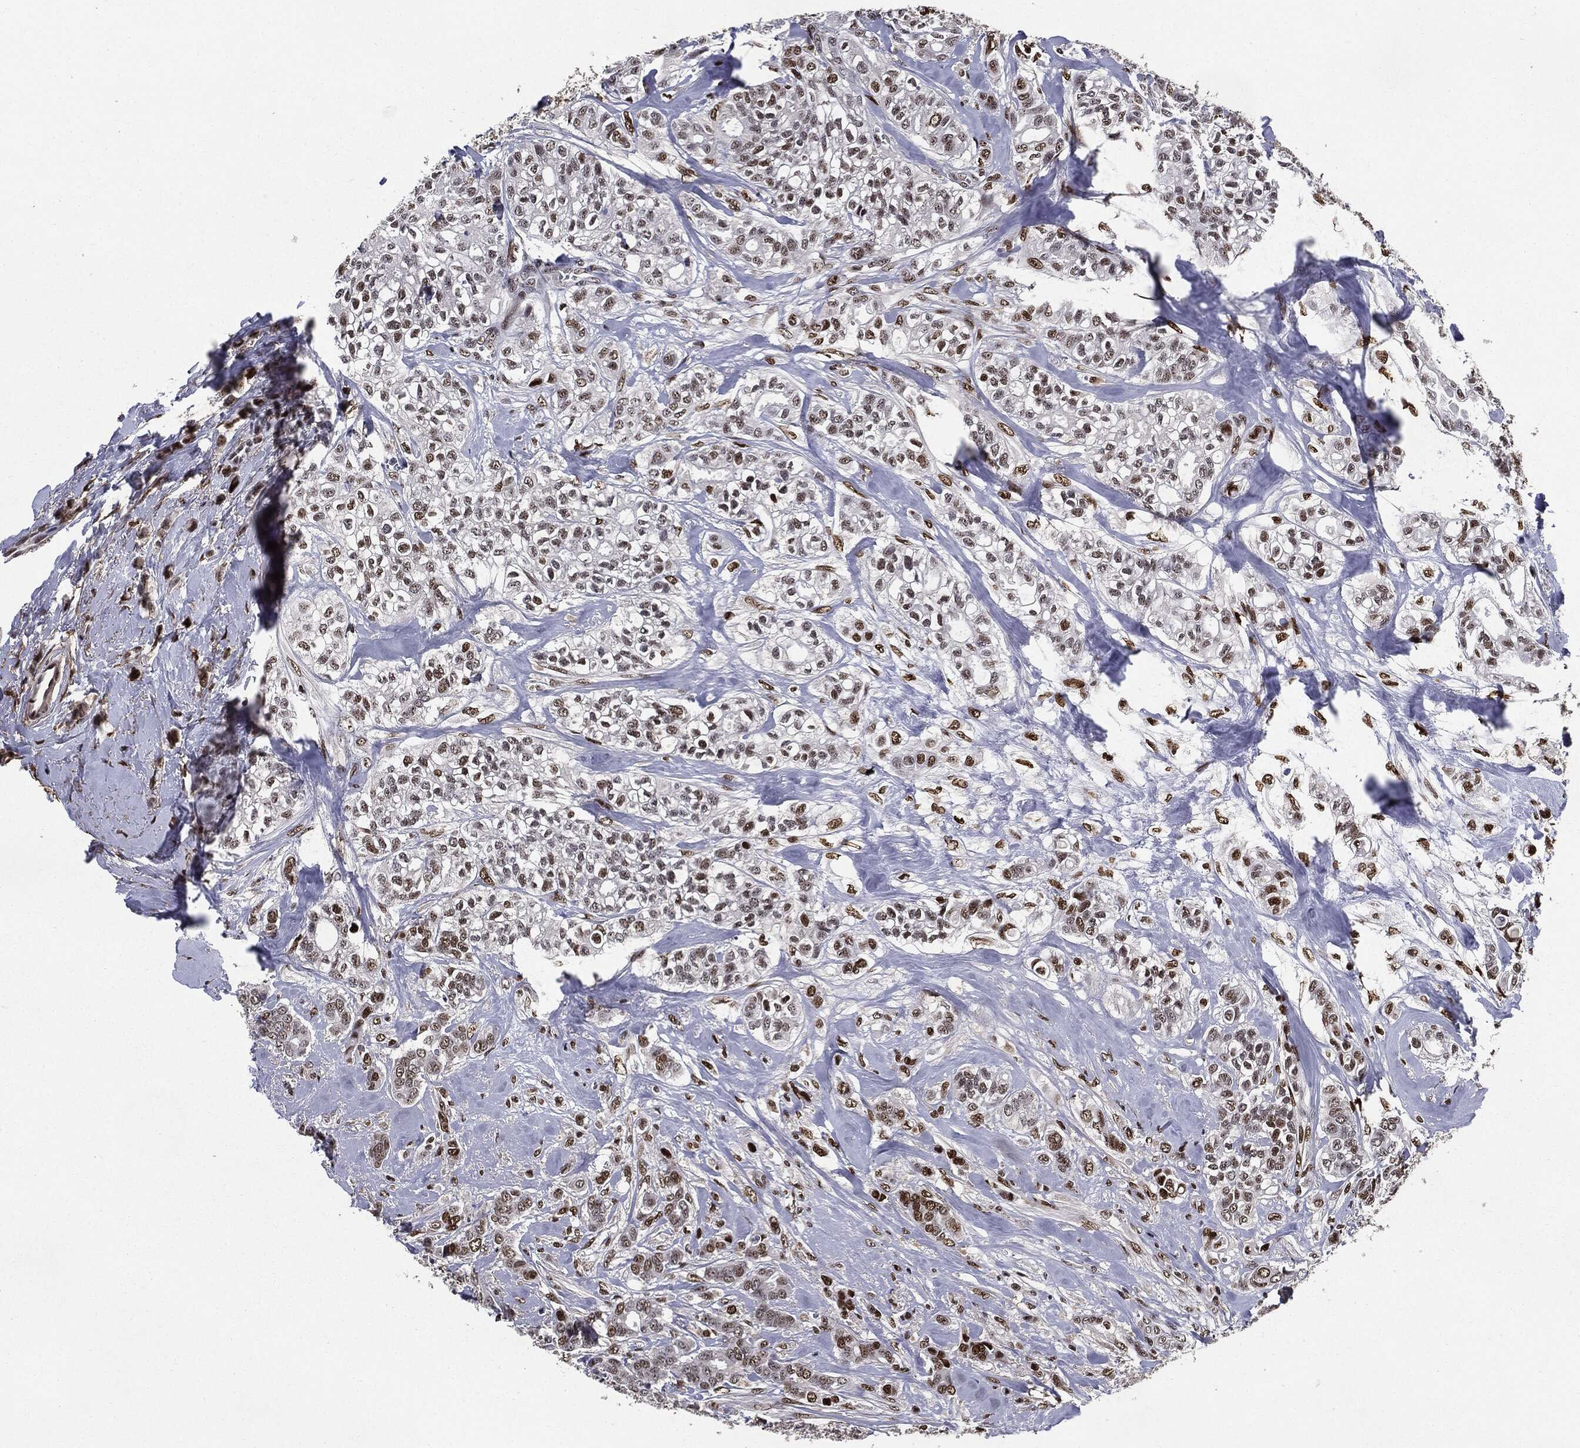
{"staining": {"intensity": "moderate", "quantity": "25%-75%", "location": "nuclear"}, "tissue": "breast cancer", "cell_type": "Tumor cells", "image_type": "cancer", "snomed": [{"axis": "morphology", "description": "Duct carcinoma"}, {"axis": "topography", "description": "Breast"}], "caption": "Immunohistochemical staining of human breast cancer exhibits medium levels of moderate nuclear staining in about 25%-75% of tumor cells.", "gene": "JUN", "patient": {"sex": "female", "age": 71}}